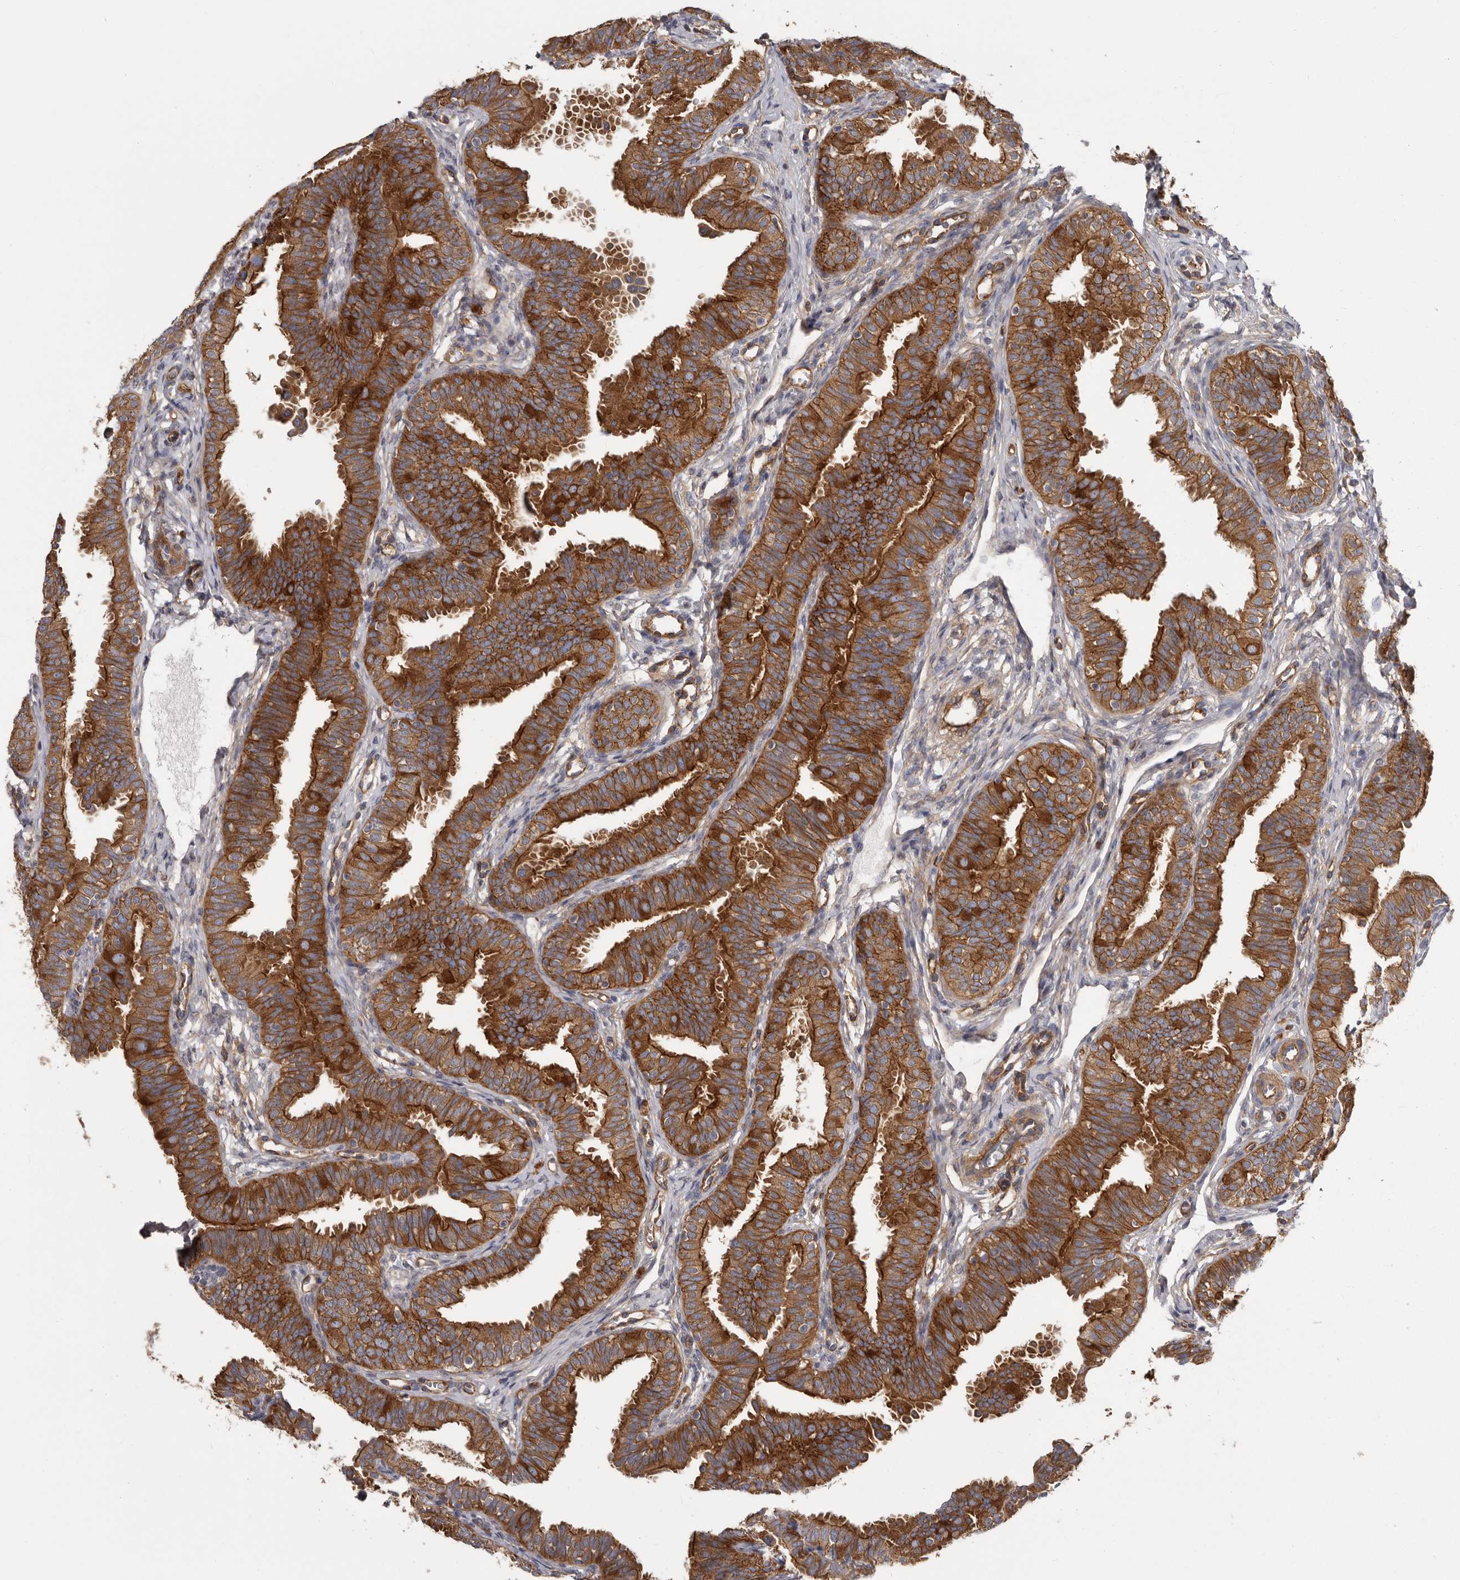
{"staining": {"intensity": "strong", "quantity": ">75%", "location": "cytoplasmic/membranous"}, "tissue": "fallopian tube", "cell_type": "Glandular cells", "image_type": "normal", "snomed": [{"axis": "morphology", "description": "Normal tissue, NOS"}, {"axis": "topography", "description": "Fallopian tube"}], "caption": "Protein staining demonstrates strong cytoplasmic/membranous expression in approximately >75% of glandular cells in normal fallopian tube.", "gene": "ENAH", "patient": {"sex": "female", "age": 35}}